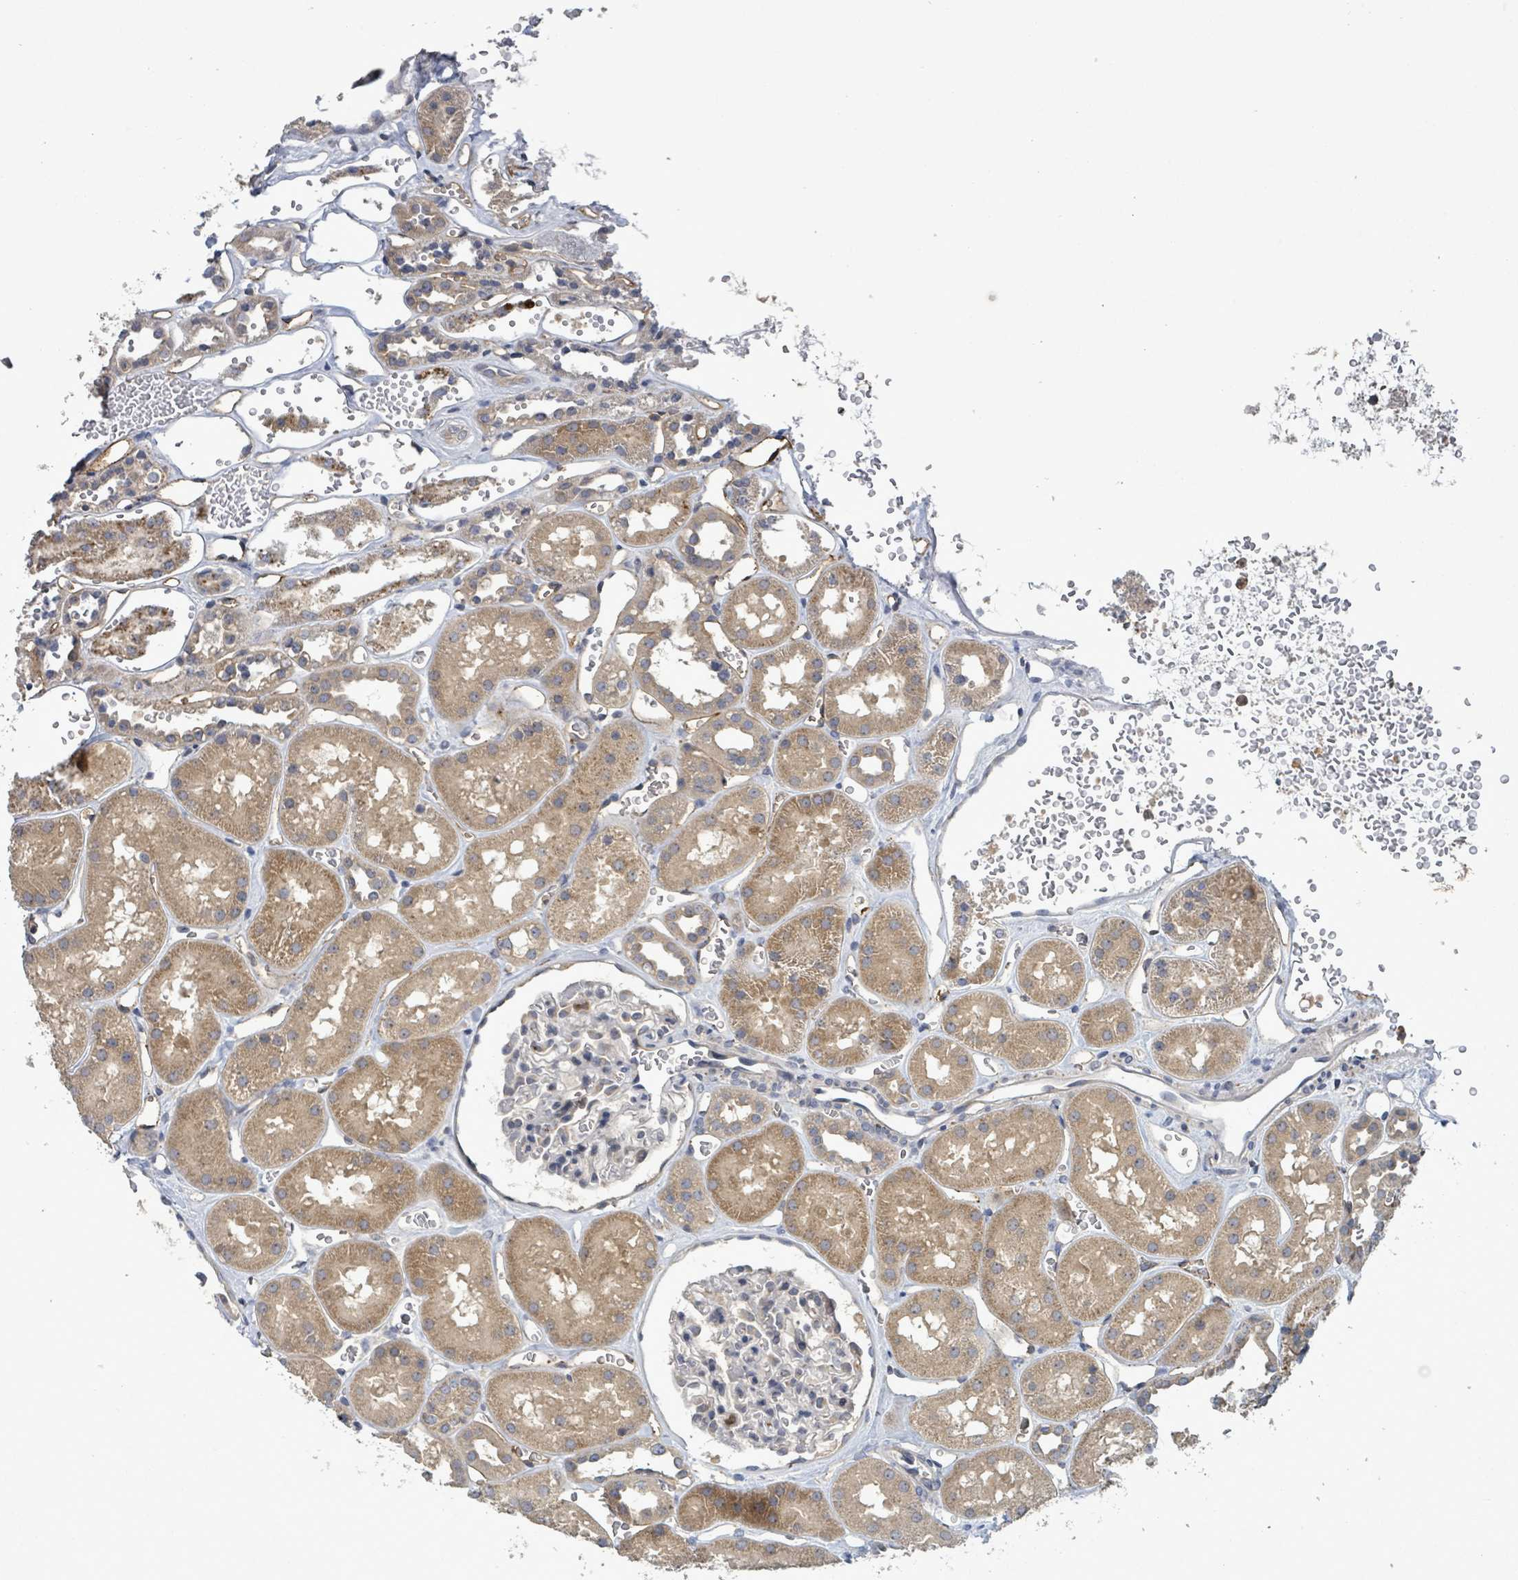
{"staining": {"intensity": "negative", "quantity": "none", "location": "none"}, "tissue": "kidney", "cell_type": "Cells in glomeruli", "image_type": "normal", "snomed": [{"axis": "morphology", "description": "Normal tissue, NOS"}, {"axis": "topography", "description": "Kidney"}], "caption": "This photomicrograph is of unremarkable kidney stained with immunohistochemistry to label a protein in brown with the nuclei are counter-stained blue. There is no expression in cells in glomeruli.", "gene": "SERPINE3", "patient": {"sex": "female", "age": 41}}